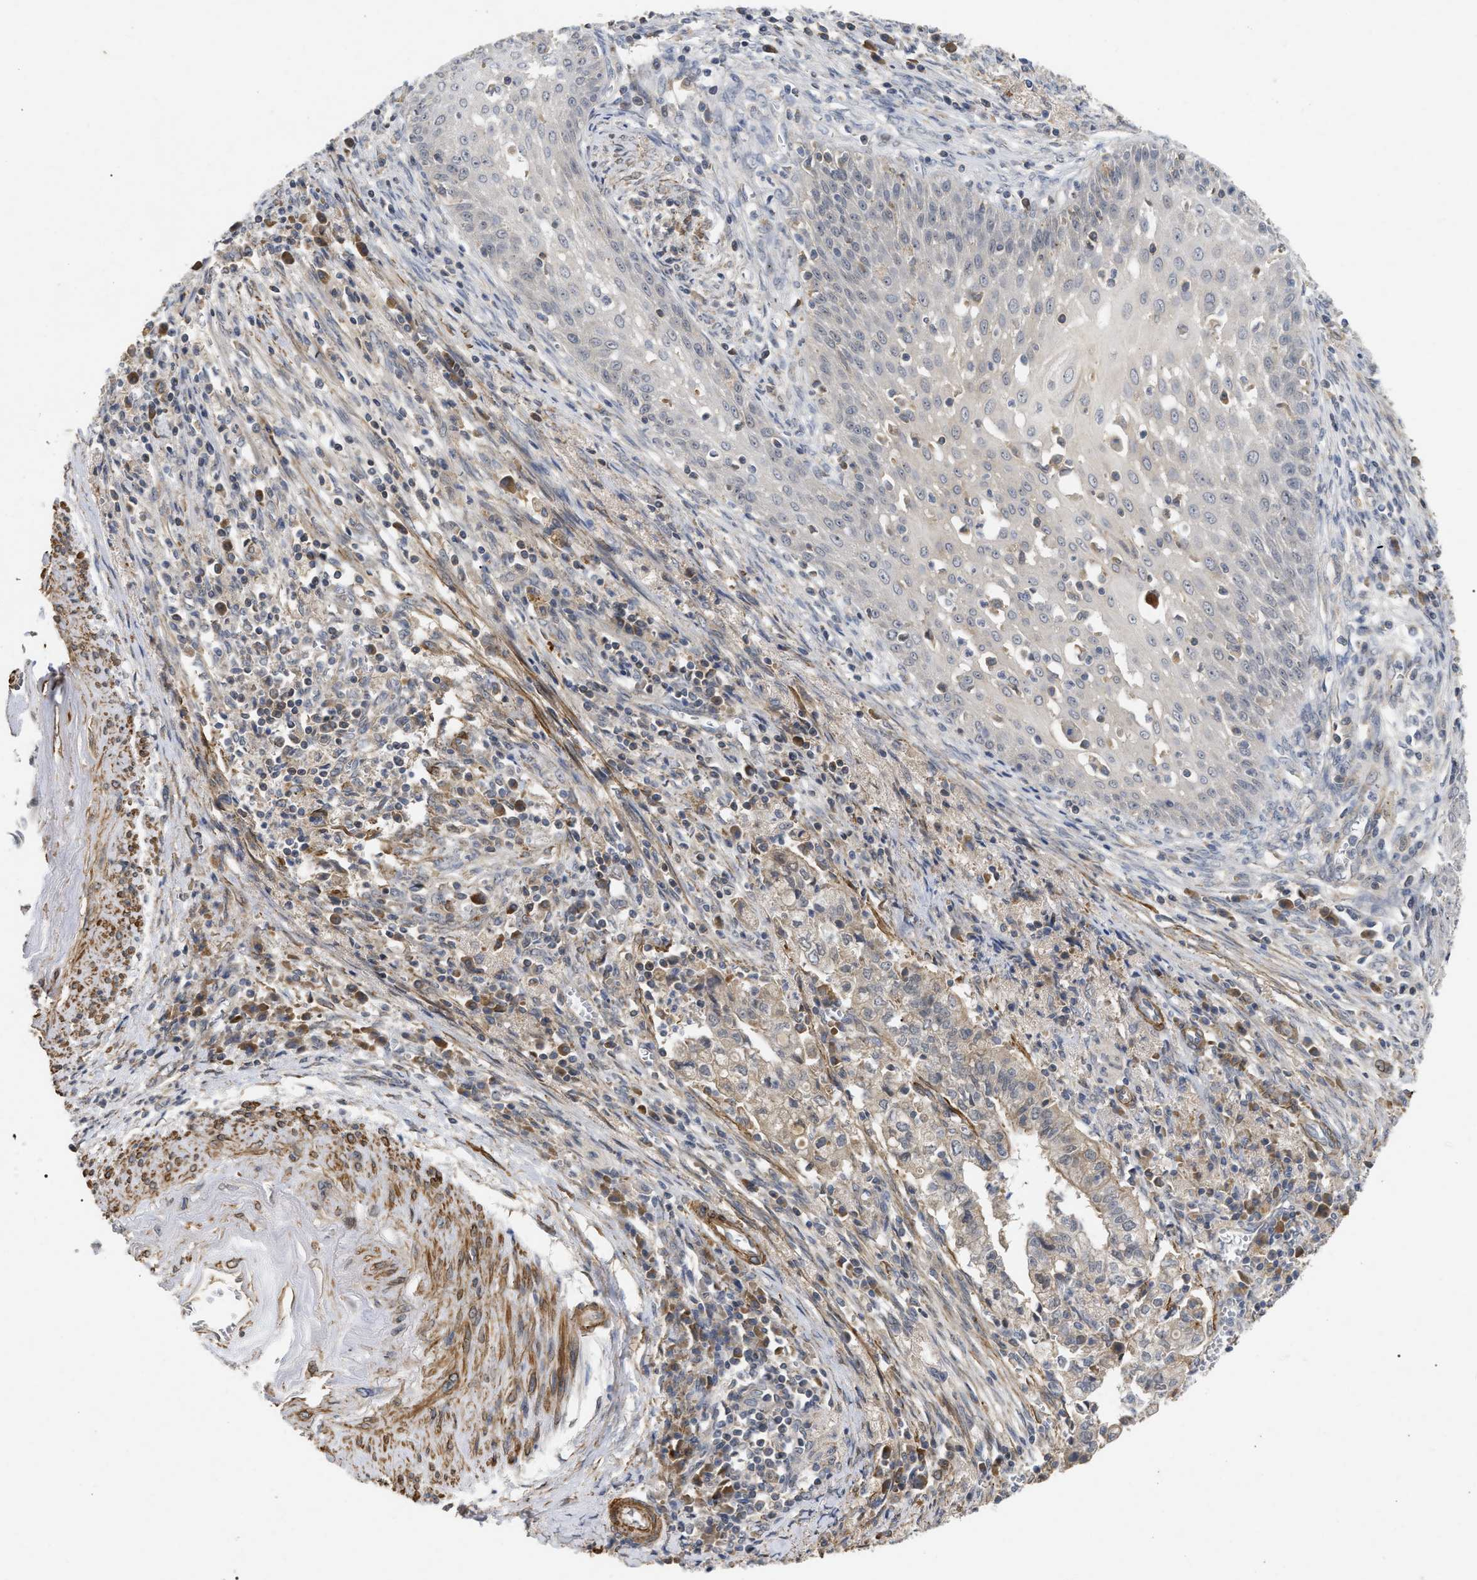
{"staining": {"intensity": "negative", "quantity": "none", "location": "none"}, "tissue": "cervical cancer", "cell_type": "Tumor cells", "image_type": "cancer", "snomed": [{"axis": "morphology", "description": "Adenocarcinoma, NOS"}, {"axis": "topography", "description": "Cervix"}], "caption": "A histopathology image of human cervical adenocarcinoma is negative for staining in tumor cells. (Brightfield microscopy of DAB (3,3'-diaminobenzidine) immunohistochemistry (IHC) at high magnification).", "gene": "ST6GALNAC6", "patient": {"sex": "female", "age": 44}}